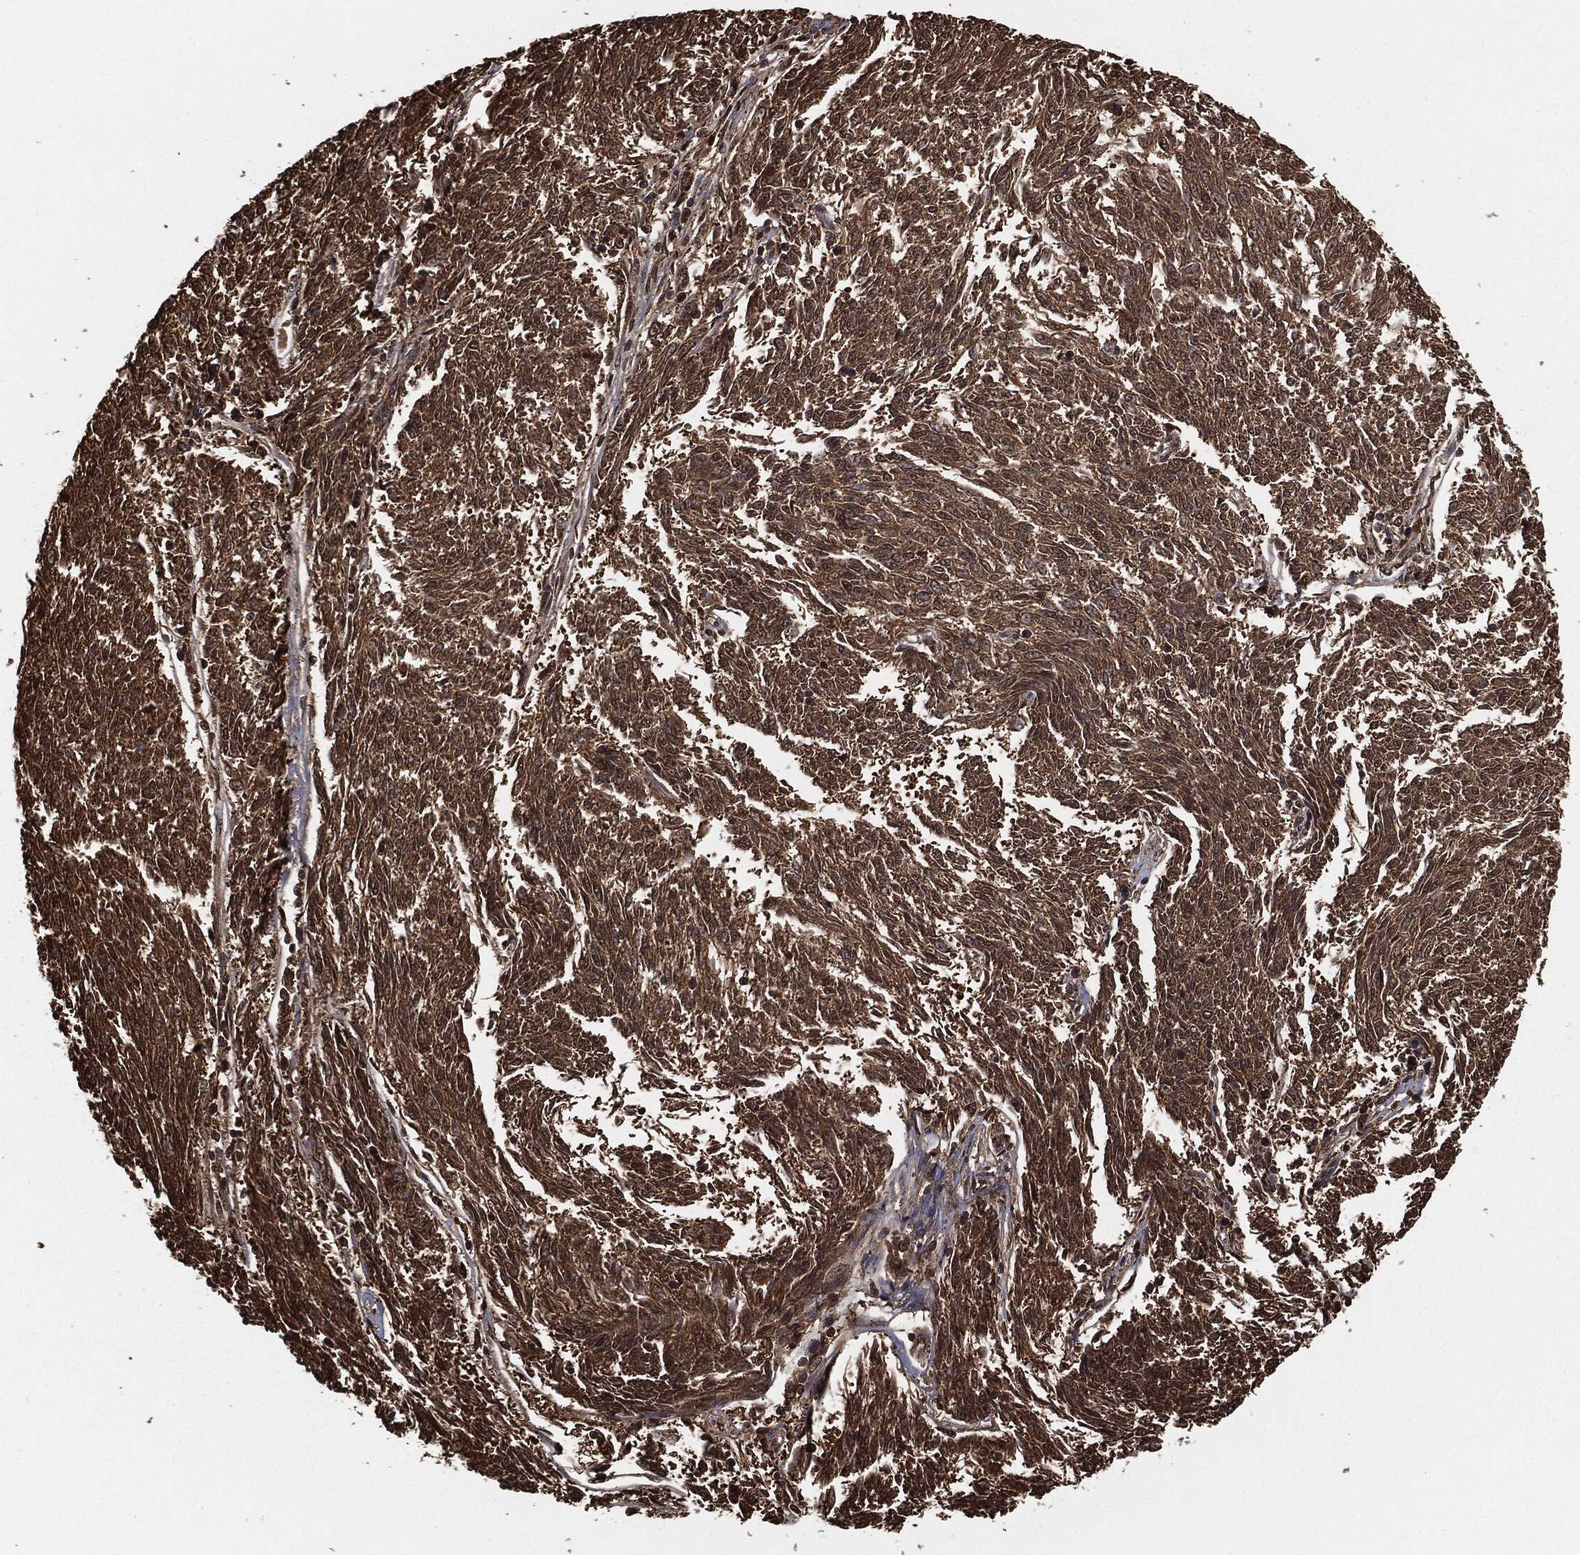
{"staining": {"intensity": "moderate", "quantity": ">75%", "location": "cytoplasmic/membranous"}, "tissue": "melanoma", "cell_type": "Tumor cells", "image_type": "cancer", "snomed": [{"axis": "morphology", "description": "Malignant melanoma, NOS"}, {"axis": "topography", "description": "Skin"}], "caption": "Melanoma tissue demonstrates moderate cytoplasmic/membranous staining in about >75% of tumor cells The staining was performed using DAB (3,3'-diaminobenzidine), with brown indicating positive protein expression. Nuclei are stained blue with hematoxylin.", "gene": "CAPRIN2", "patient": {"sex": "female", "age": 72}}